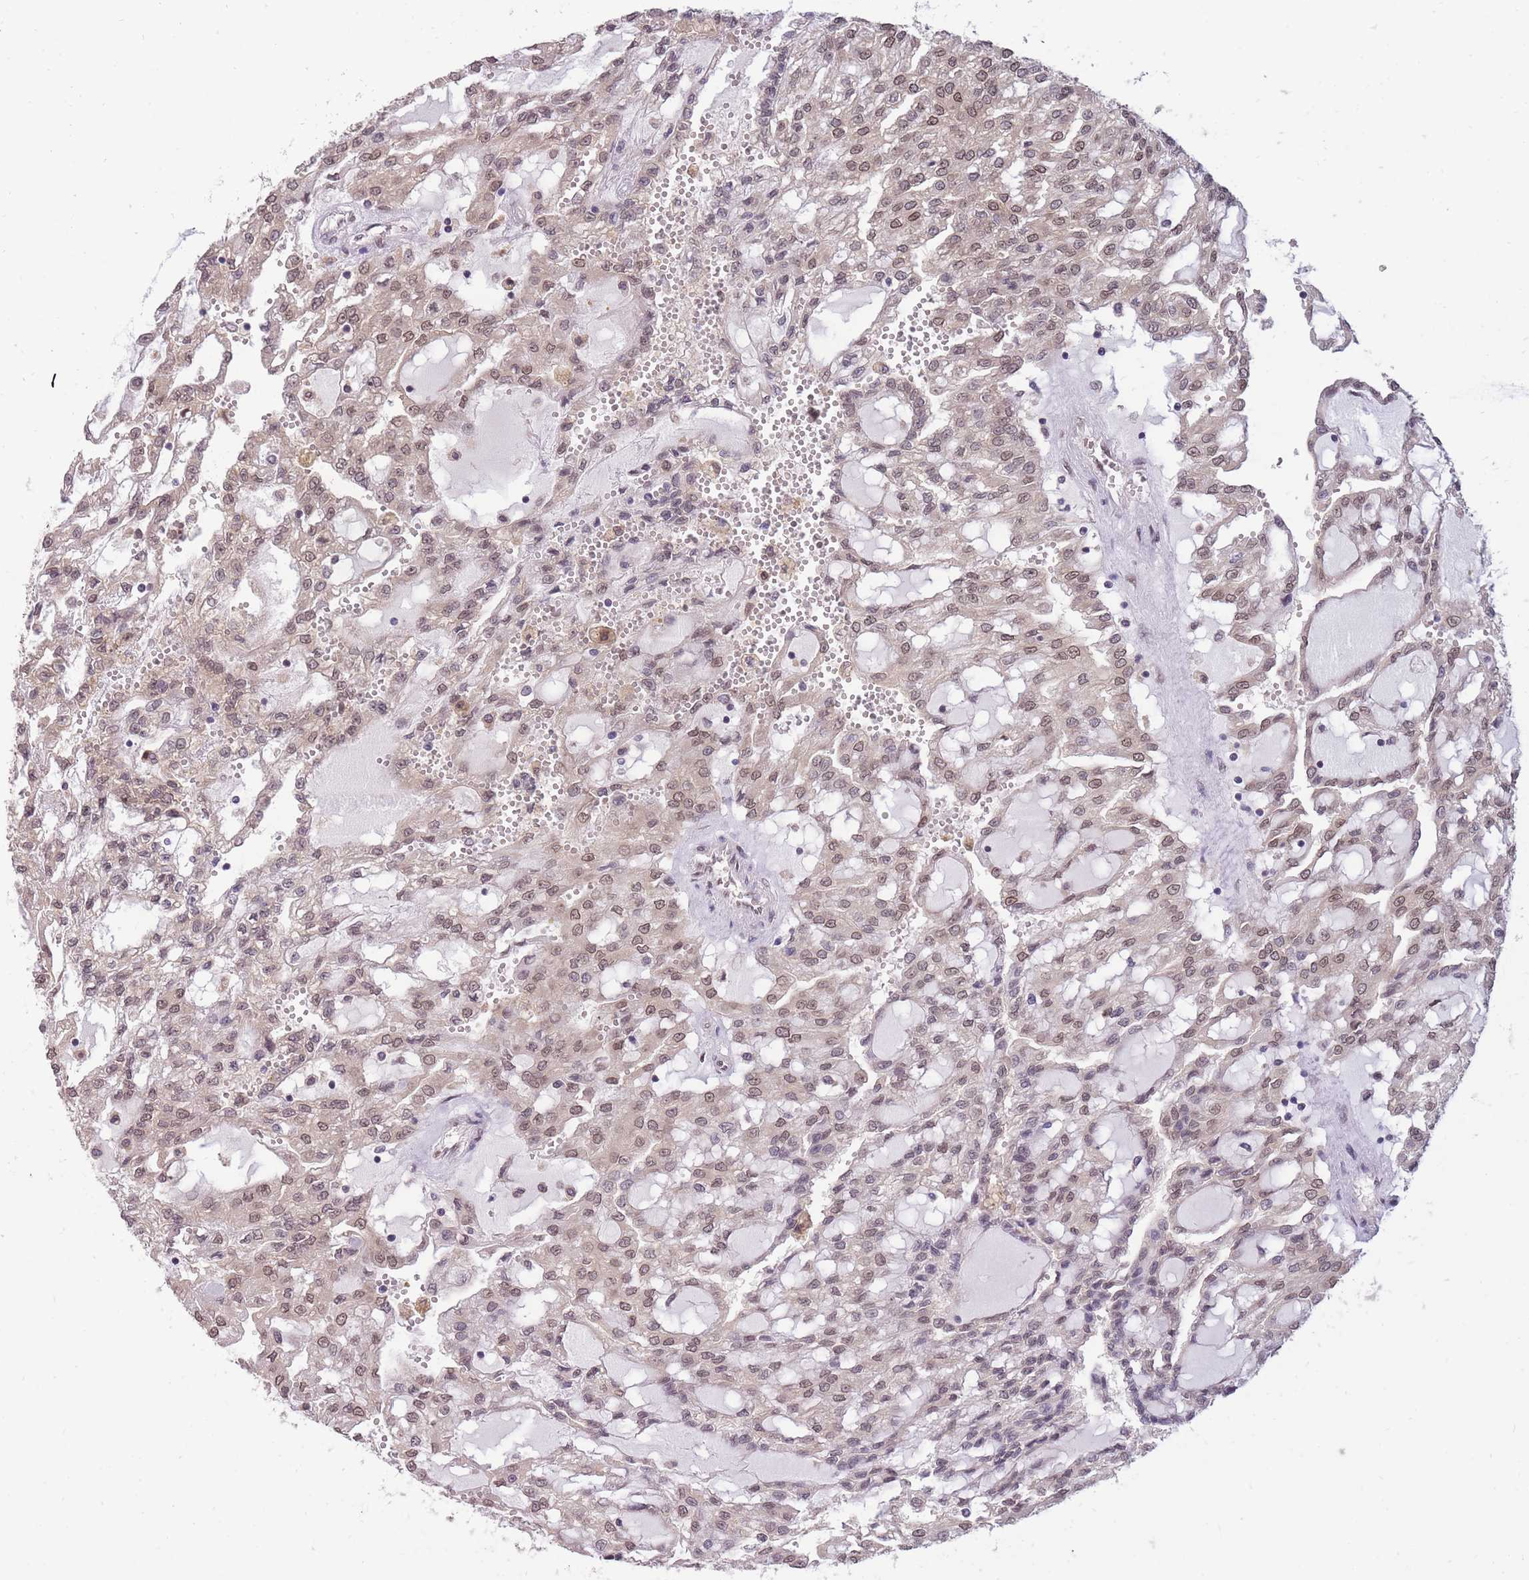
{"staining": {"intensity": "weak", "quantity": ">75%", "location": "nuclear"}, "tissue": "renal cancer", "cell_type": "Tumor cells", "image_type": "cancer", "snomed": [{"axis": "morphology", "description": "Adenocarcinoma, NOS"}, {"axis": "topography", "description": "Kidney"}], "caption": "Approximately >75% of tumor cells in human renal adenocarcinoma demonstrate weak nuclear protein positivity as visualized by brown immunohistochemical staining.", "gene": "CDIP1", "patient": {"sex": "male", "age": 63}}